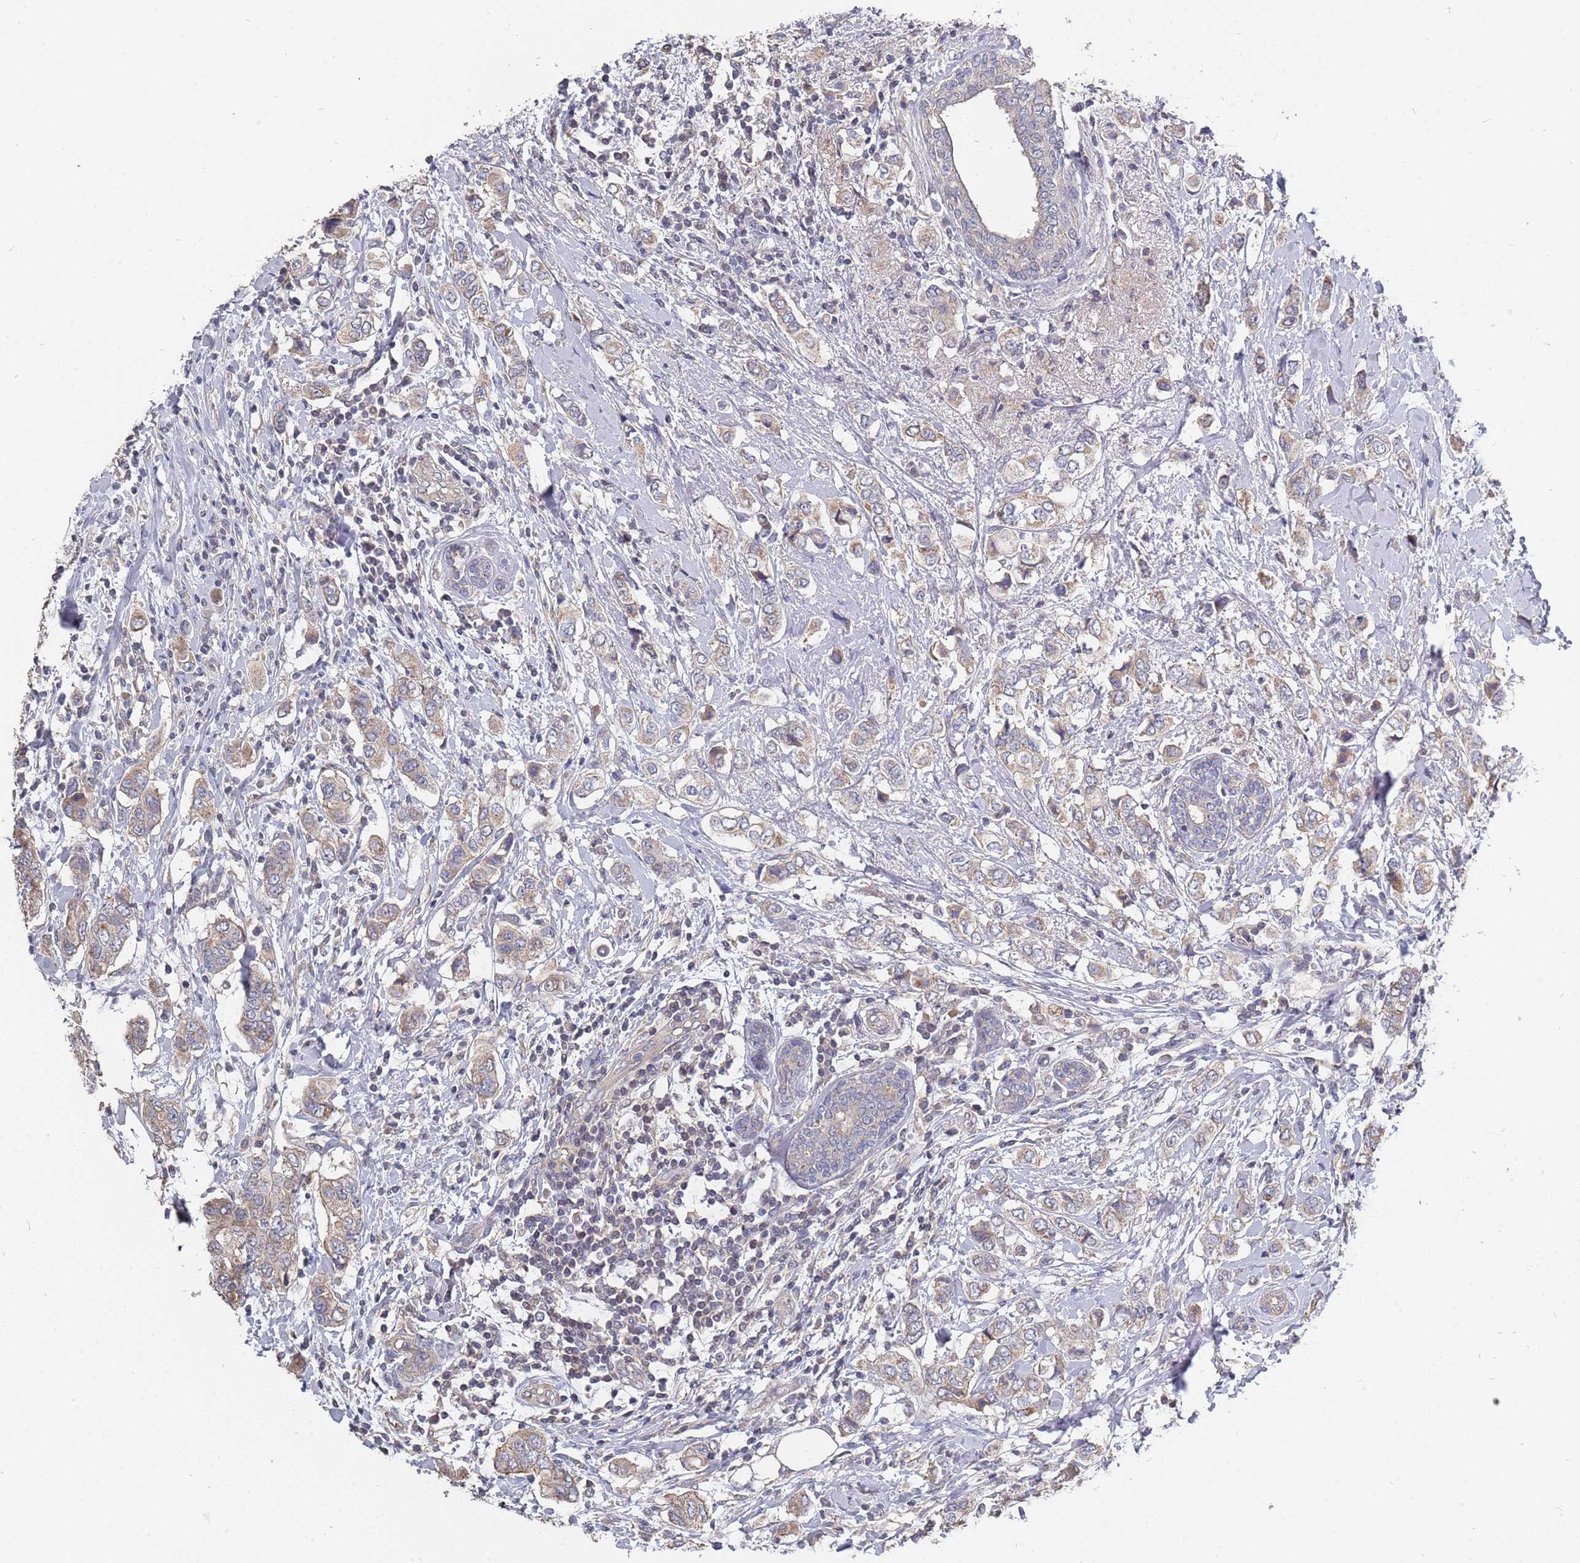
{"staining": {"intensity": "weak", "quantity": ">75%", "location": "cytoplasmic/membranous"}, "tissue": "breast cancer", "cell_type": "Tumor cells", "image_type": "cancer", "snomed": [{"axis": "morphology", "description": "Lobular carcinoma"}, {"axis": "topography", "description": "Breast"}], "caption": "An image of human breast lobular carcinoma stained for a protein exhibits weak cytoplasmic/membranous brown staining in tumor cells.", "gene": "TCEANC2", "patient": {"sex": "female", "age": 51}}